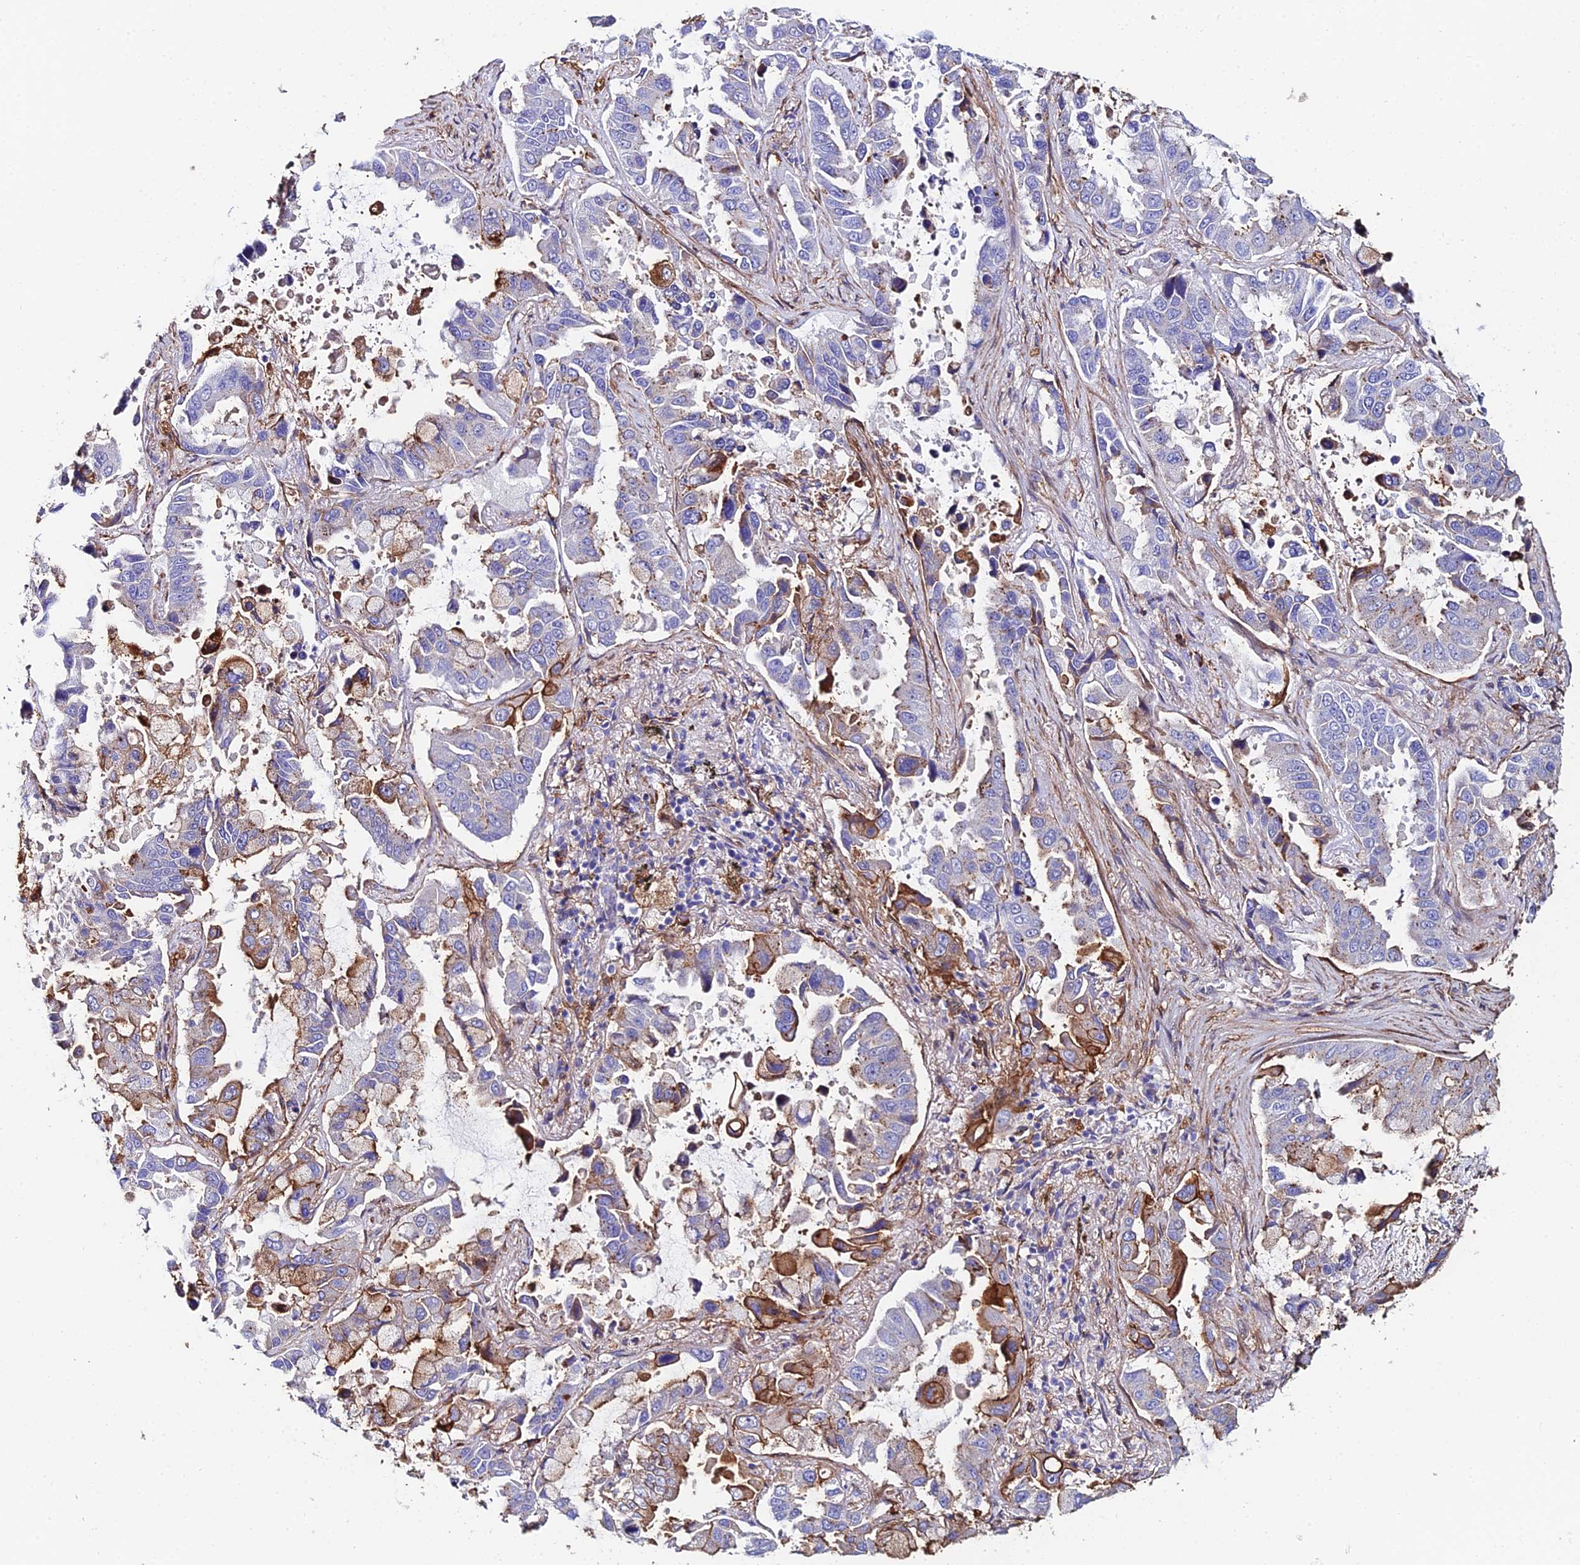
{"staining": {"intensity": "moderate", "quantity": "<25%", "location": "cytoplasmic/membranous"}, "tissue": "lung cancer", "cell_type": "Tumor cells", "image_type": "cancer", "snomed": [{"axis": "morphology", "description": "Adenocarcinoma, NOS"}, {"axis": "topography", "description": "Lung"}], "caption": "Protein expression analysis of lung cancer (adenocarcinoma) reveals moderate cytoplasmic/membranous staining in approximately <25% of tumor cells.", "gene": "C6", "patient": {"sex": "male", "age": 64}}